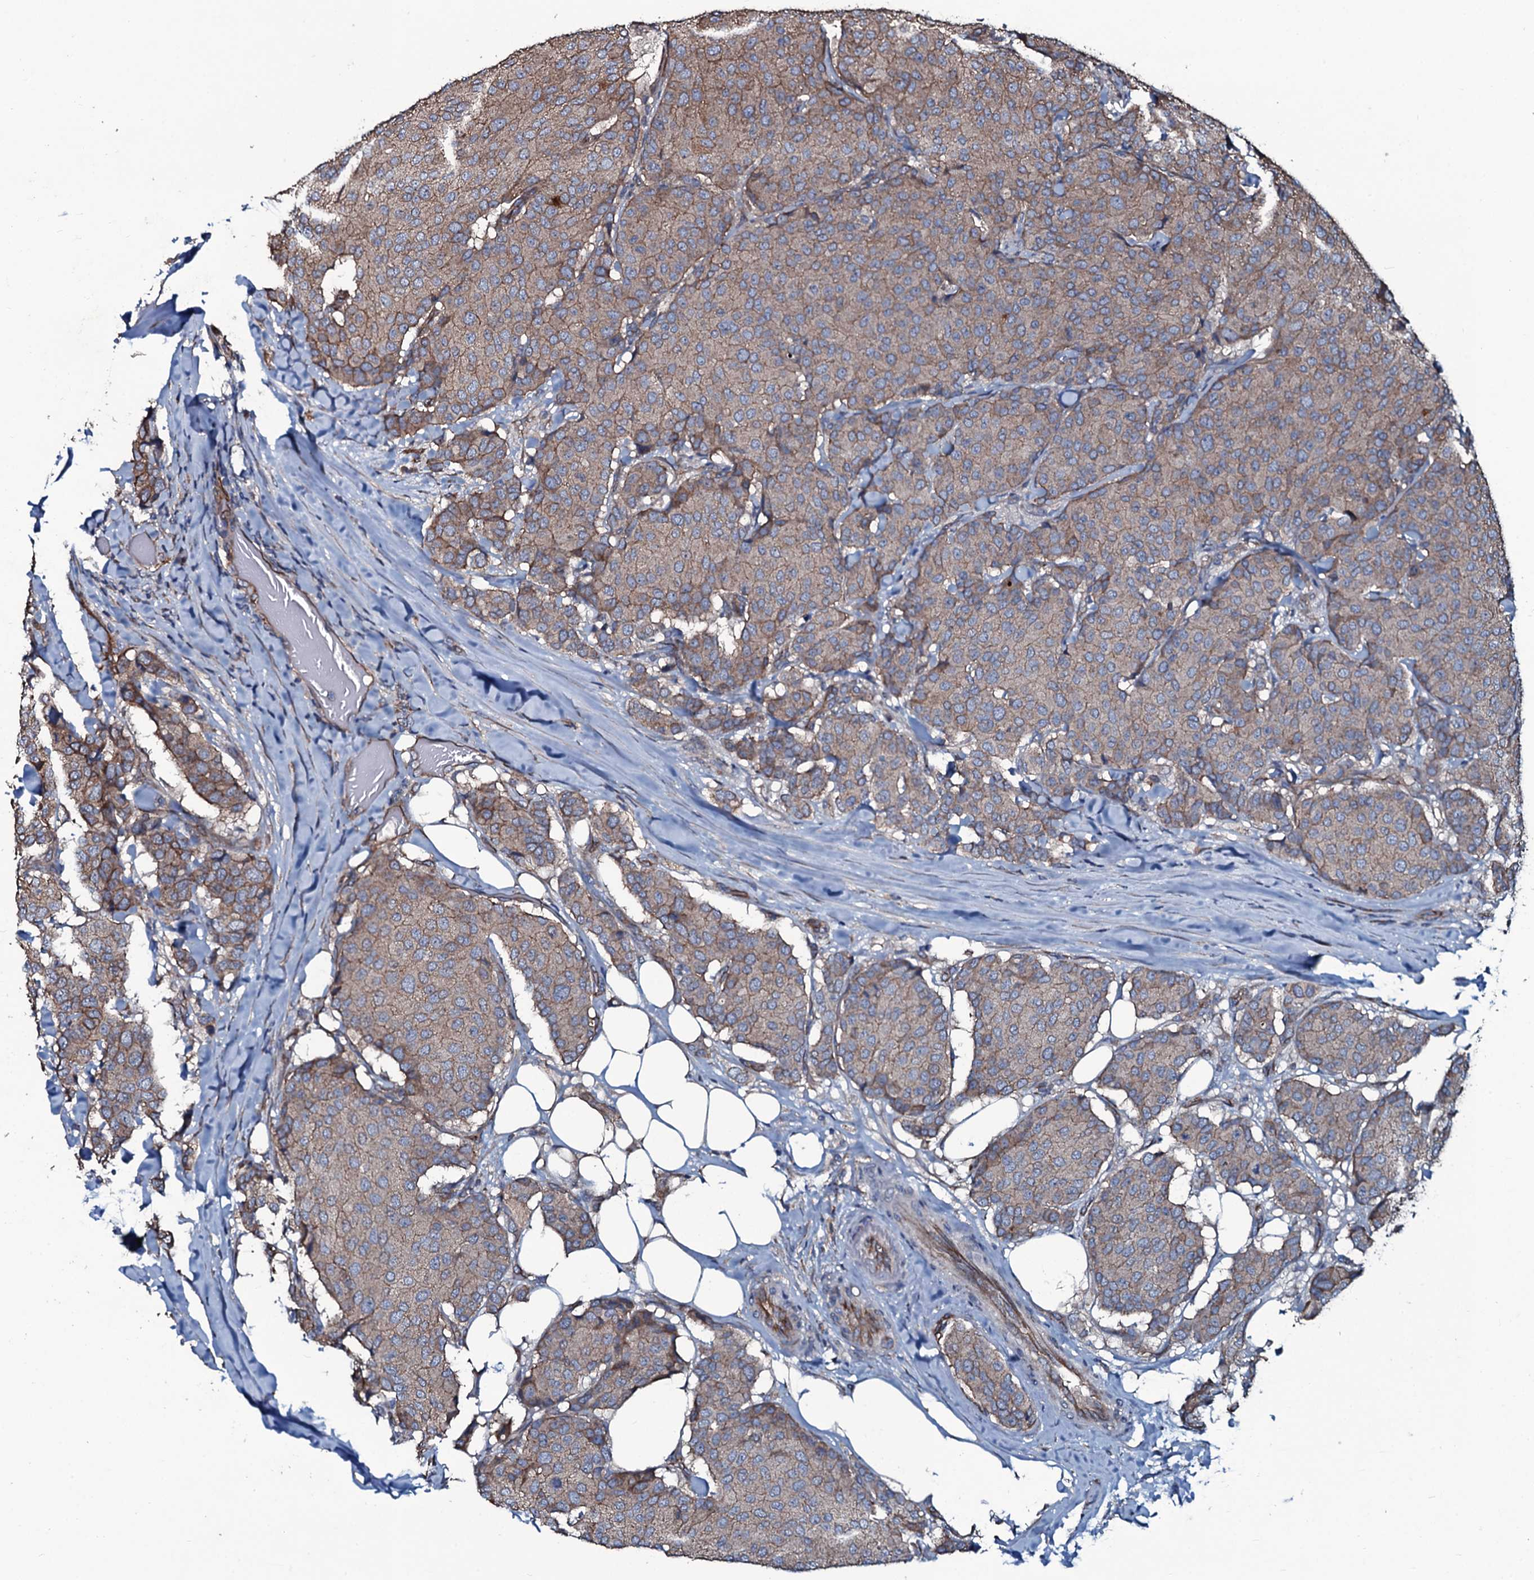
{"staining": {"intensity": "weak", "quantity": ">75%", "location": "cytoplasmic/membranous"}, "tissue": "breast cancer", "cell_type": "Tumor cells", "image_type": "cancer", "snomed": [{"axis": "morphology", "description": "Duct carcinoma"}, {"axis": "topography", "description": "Breast"}], "caption": "Breast cancer was stained to show a protein in brown. There is low levels of weak cytoplasmic/membranous staining in approximately >75% of tumor cells.", "gene": "DMAC2", "patient": {"sex": "female", "age": 75}}